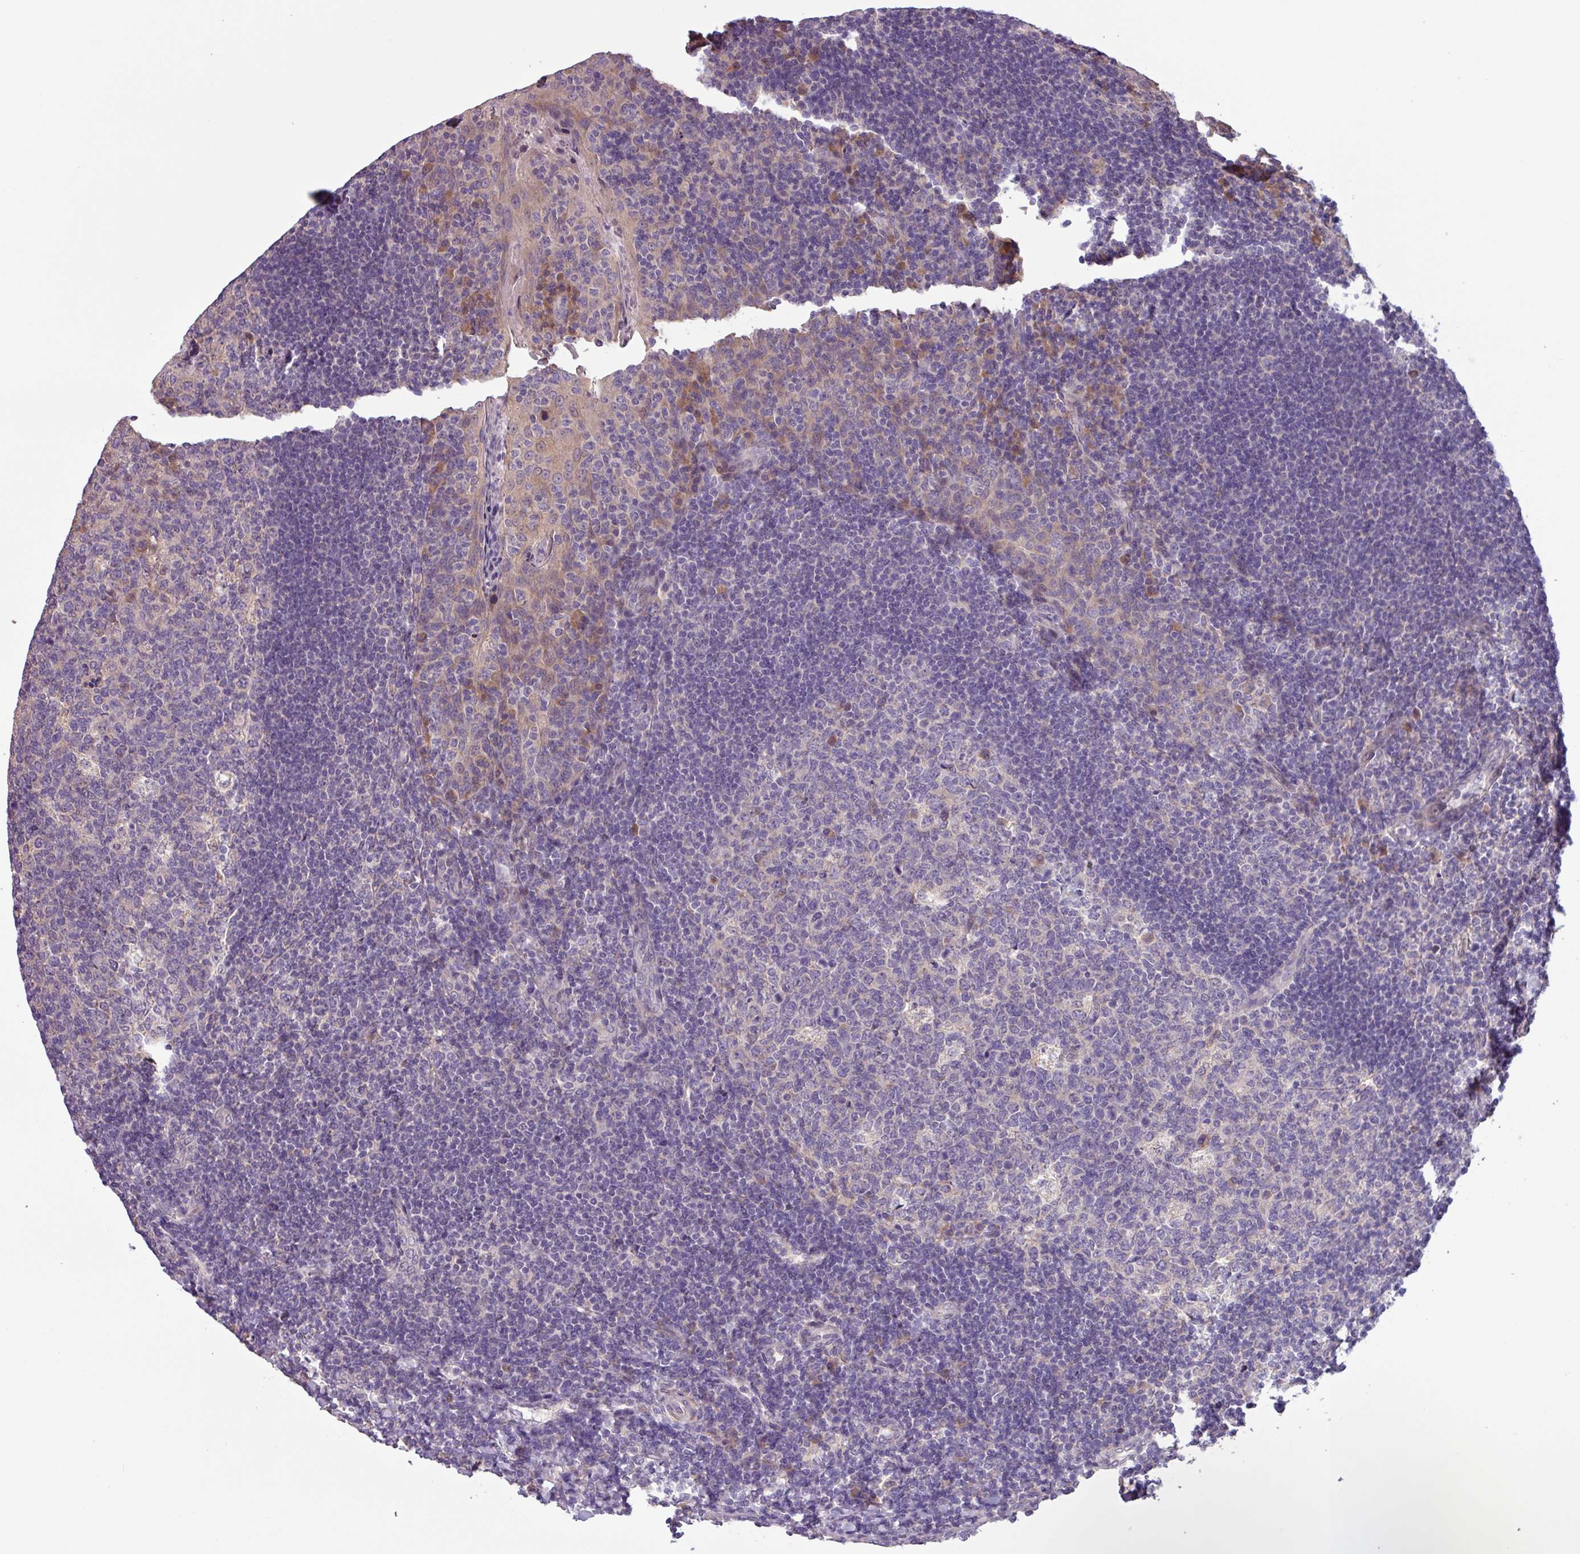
{"staining": {"intensity": "moderate", "quantity": "<25%", "location": "cytoplasmic/membranous"}, "tissue": "tonsil", "cell_type": "Germinal center cells", "image_type": "normal", "snomed": [{"axis": "morphology", "description": "Normal tissue, NOS"}, {"axis": "topography", "description": "Tonsil"}], "caption": "A photomicrograph of tonsil stained for a protein displays moderate cytoplasmic/membranous brown staining in germinal center cells.", "gene": "C20orf27", "patient": {"sex": "male", "age": 17}}